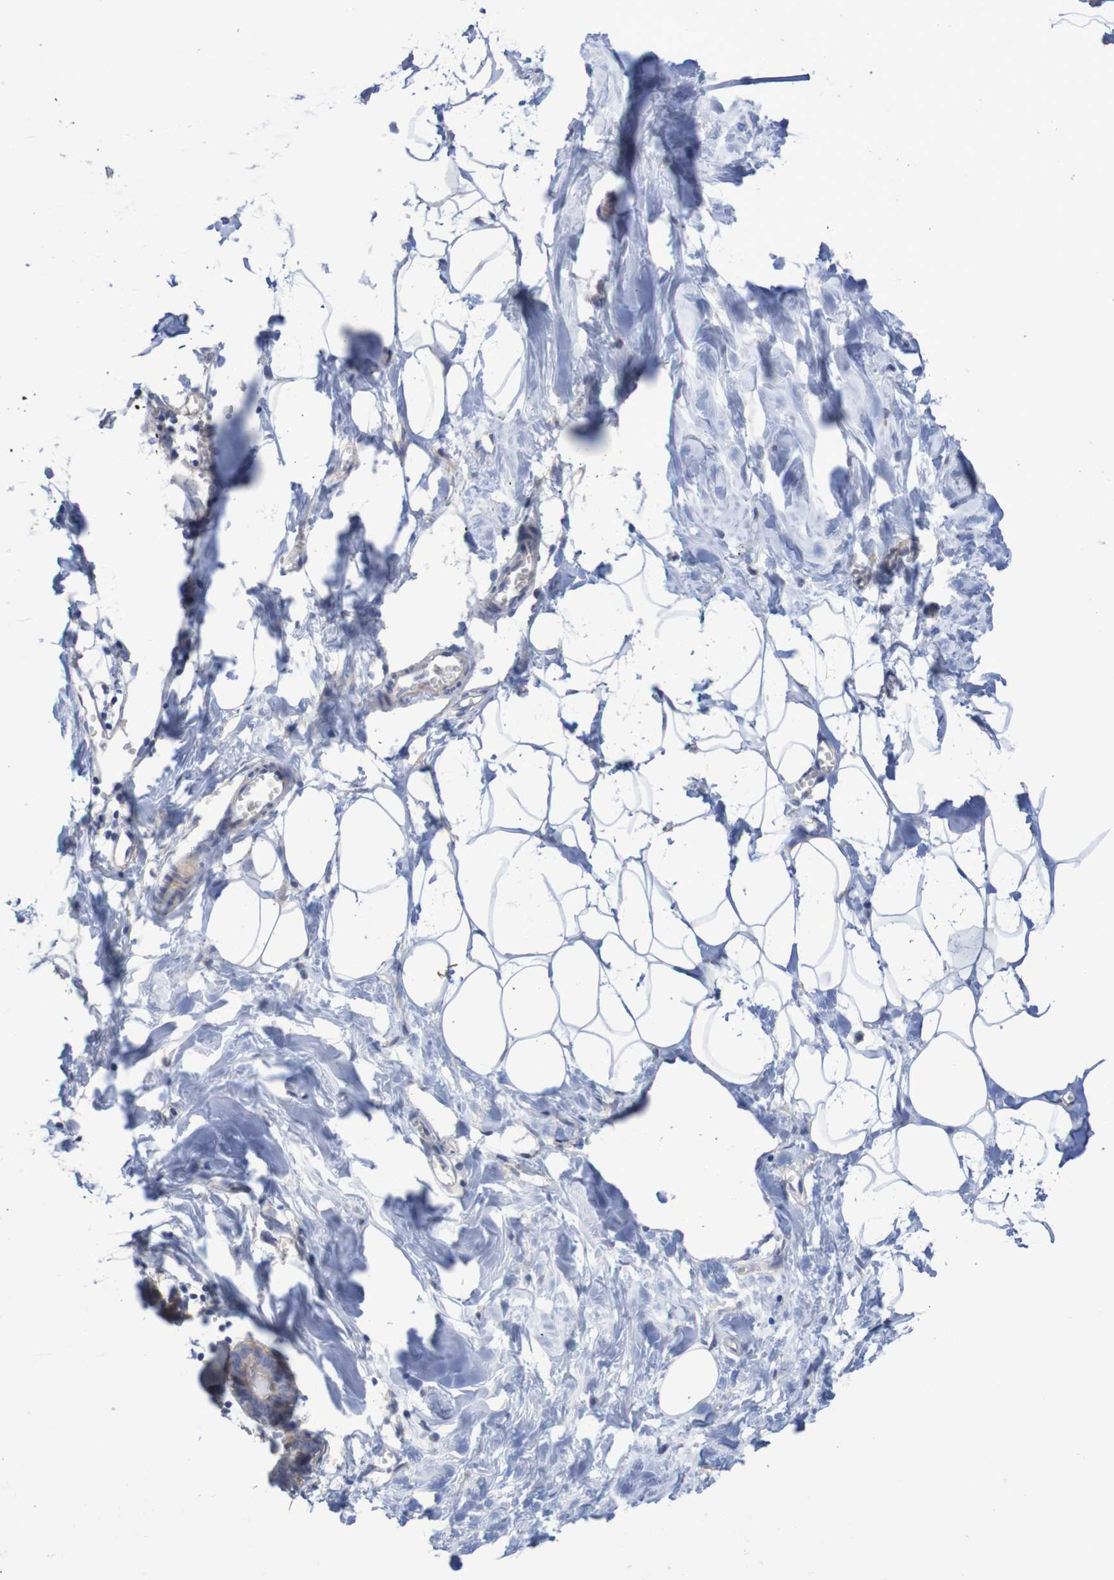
{"staining": {"intensity": "negative", "quantity": "none", "location": "none"}, "tissue": "breast", "cell_type": "Adipocytes", "image_type": "normal", "snomed": [{"axis": "morphology", "description": "Normal tissue, NOS"}, {"axis": "topography", "description": "Breast"}], "caption": "DAB (3,3'-diaminobenzidine) immunohistochemical staining of unremarkable human breast reveals no significant staining in adipocytes.", "gene": "NECTIN2", "patient": {"sex": "female", "age": 27}}